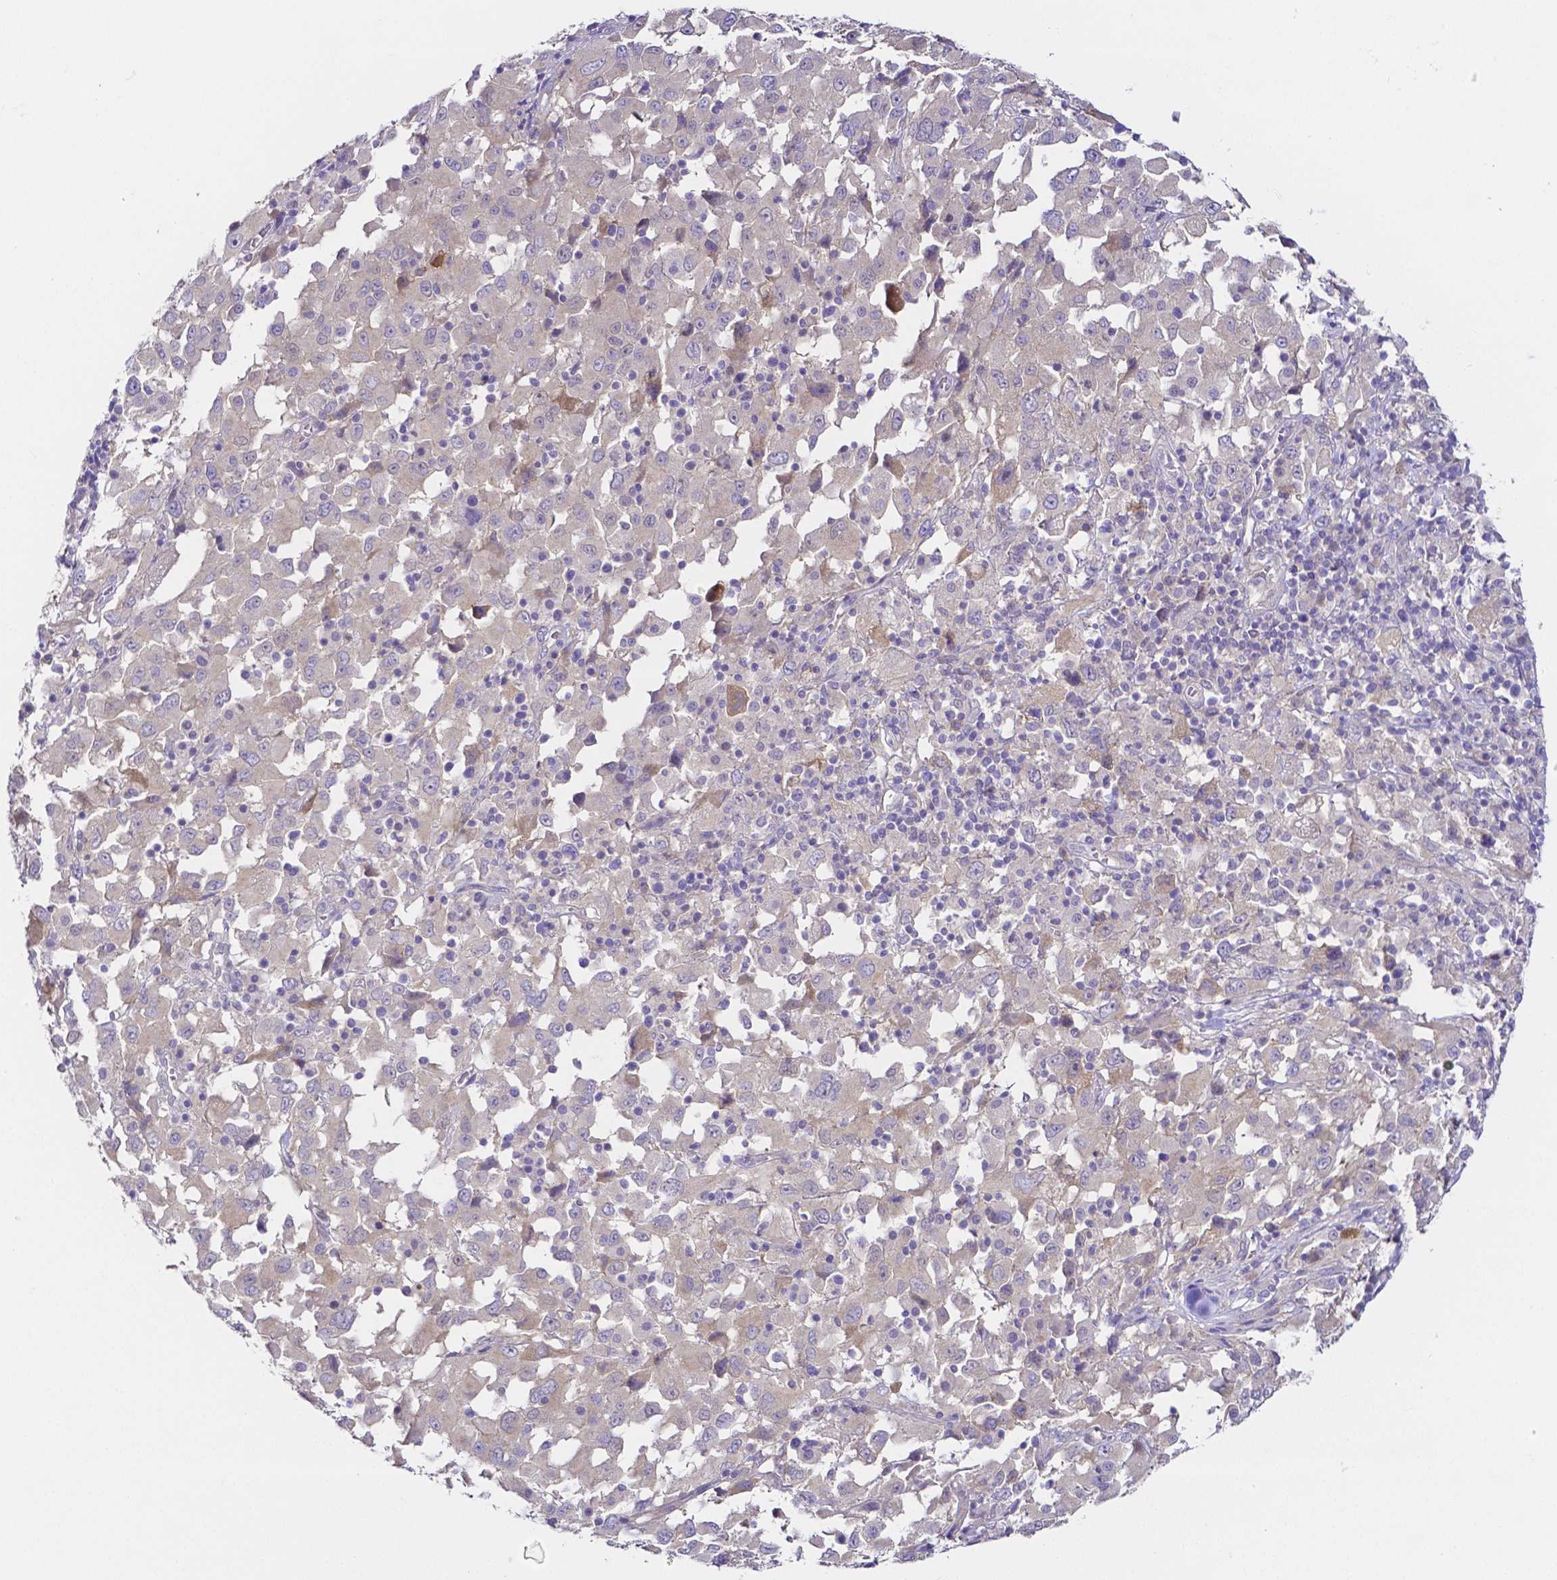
{"staining": {"intensity": "negative", "quantity": "none", "location": "none"}, "tissue": "melanoma", "cell_type": "Tumor cells", "image_type": "cancer", "snomed": [{"axis": "morphology", "description": "Malignant melanoma, Metastatic site"}, {"axis": "topography", "description": "Soft tissue"}], "caption": "Malignant melanoma (metastatic site) stained for a protein using immunohistochemistry (IHC) shows no staining tumor cells.", "gene": "PKP3", "patient": {"sex": "male", "age": 50}}